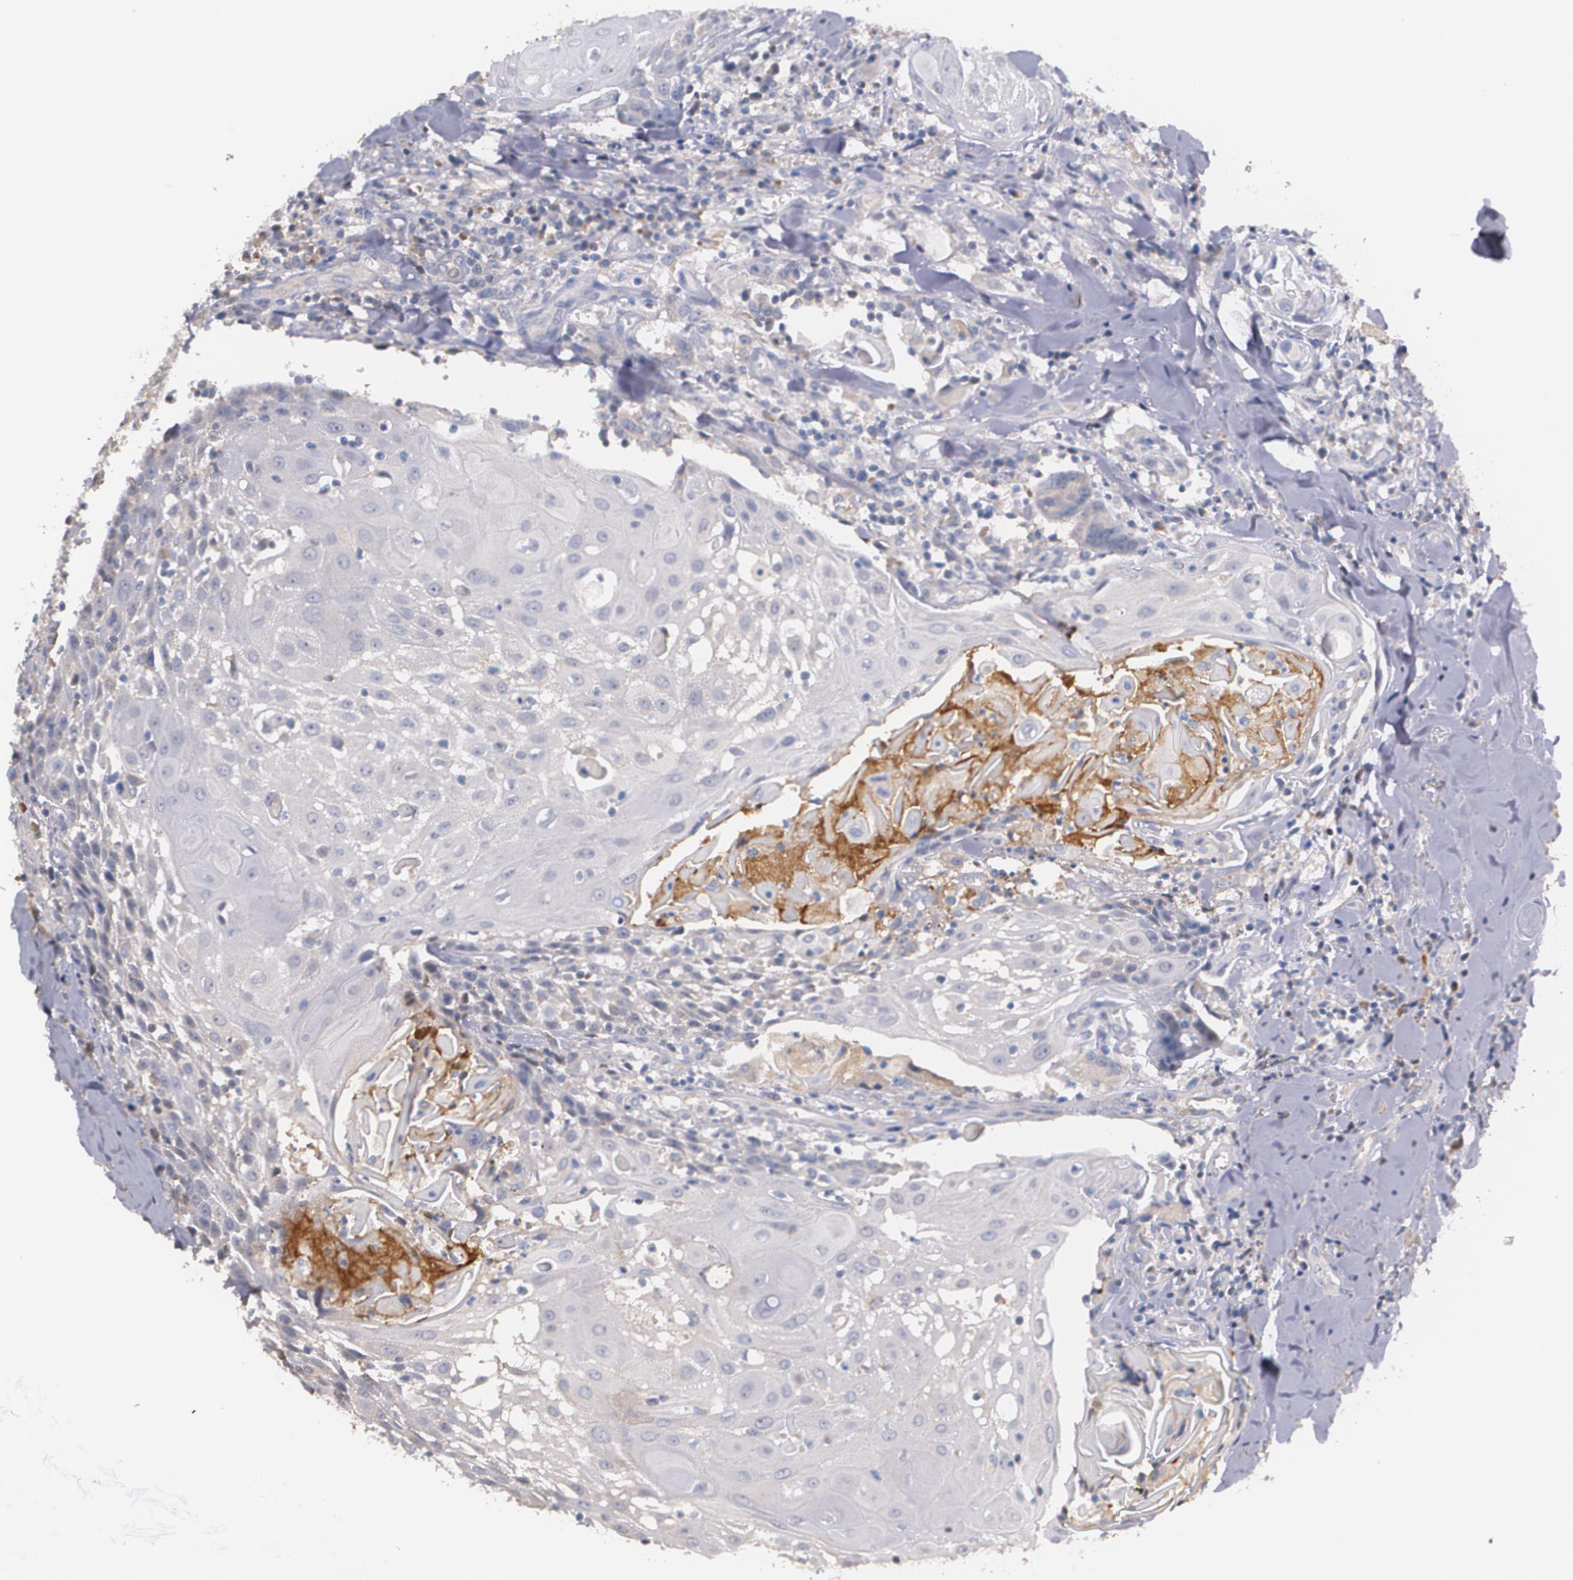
{"staining": {"intensity": "weak", "quantity": "<25%", "location": "cytoplasmic/membranous"}, "tissue": "head and neck cancer", "cell_type": "Tumor cells", "image_type": "cancer", "snomed": [{"axis": "morphology", "description": "Squamous cell carcinoma, NOS"}, {"axis": "topography", "description": "Oral tissue"}, {"axis": "topography", "description": "Head-Neck"}], "caption": "Immunohistochemical staining of squamous cell carcinoma (head and neck) displays no significant positivity in tumor cells.", "gene": "AMBP", "patient": {"sex": "female", "age": 82}}